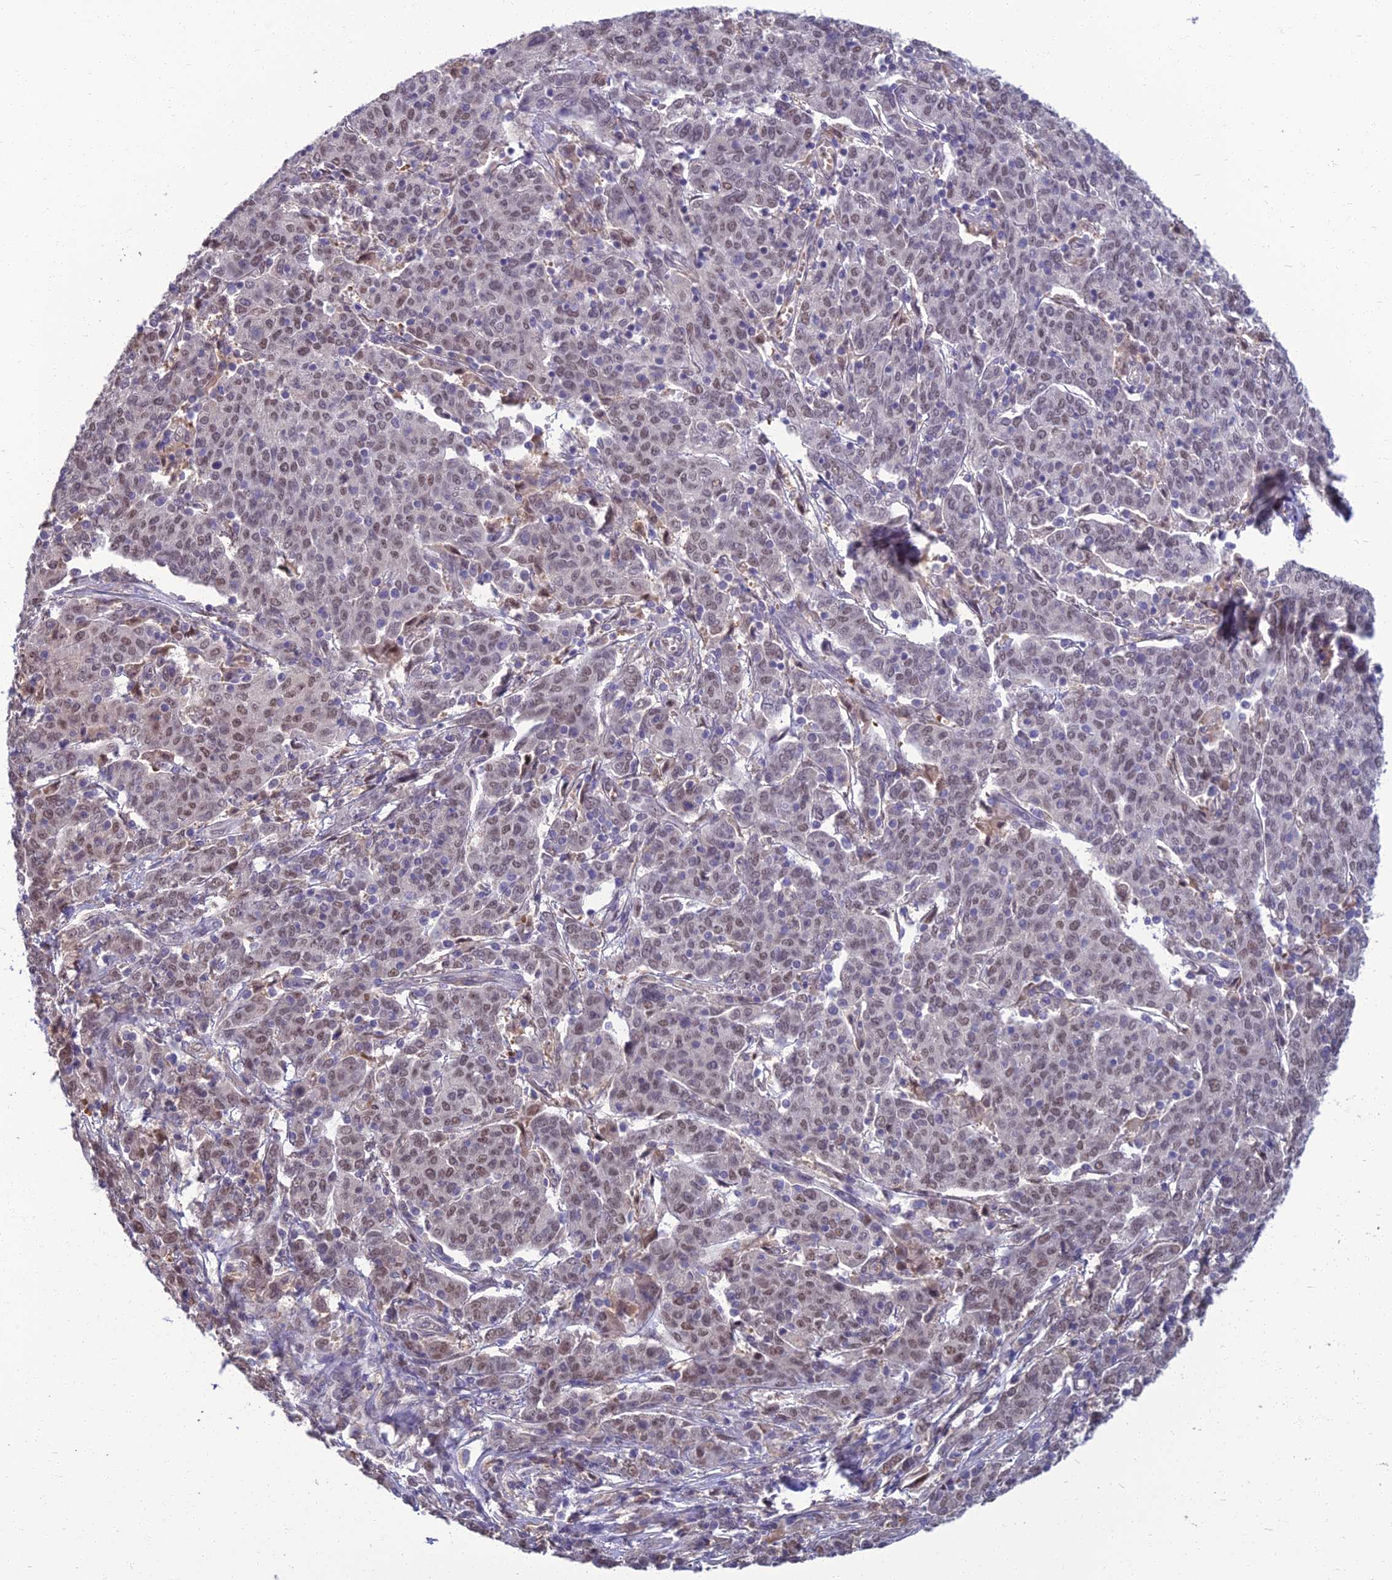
{"staining": {"intensity": "weak", "quantity": ">75%", "location": "nuclear"}, "tissue": "cervical cancer", "cell_type": "Tumor cells", "image_type": "cancer", "snomed": [{"axis": "morphology", "description": "Squamous cell carcinoma, NOS"}, {"axis": "topography", "description": "Cervix"}], "caption": "Cervical squamous cell carcinoma stained with a brown dye exhibits weak nuclear positive staining in approximately >75% of tumor cells.", "gene": "NR4A3", "patient": {"sex": "female", "age": 67}}